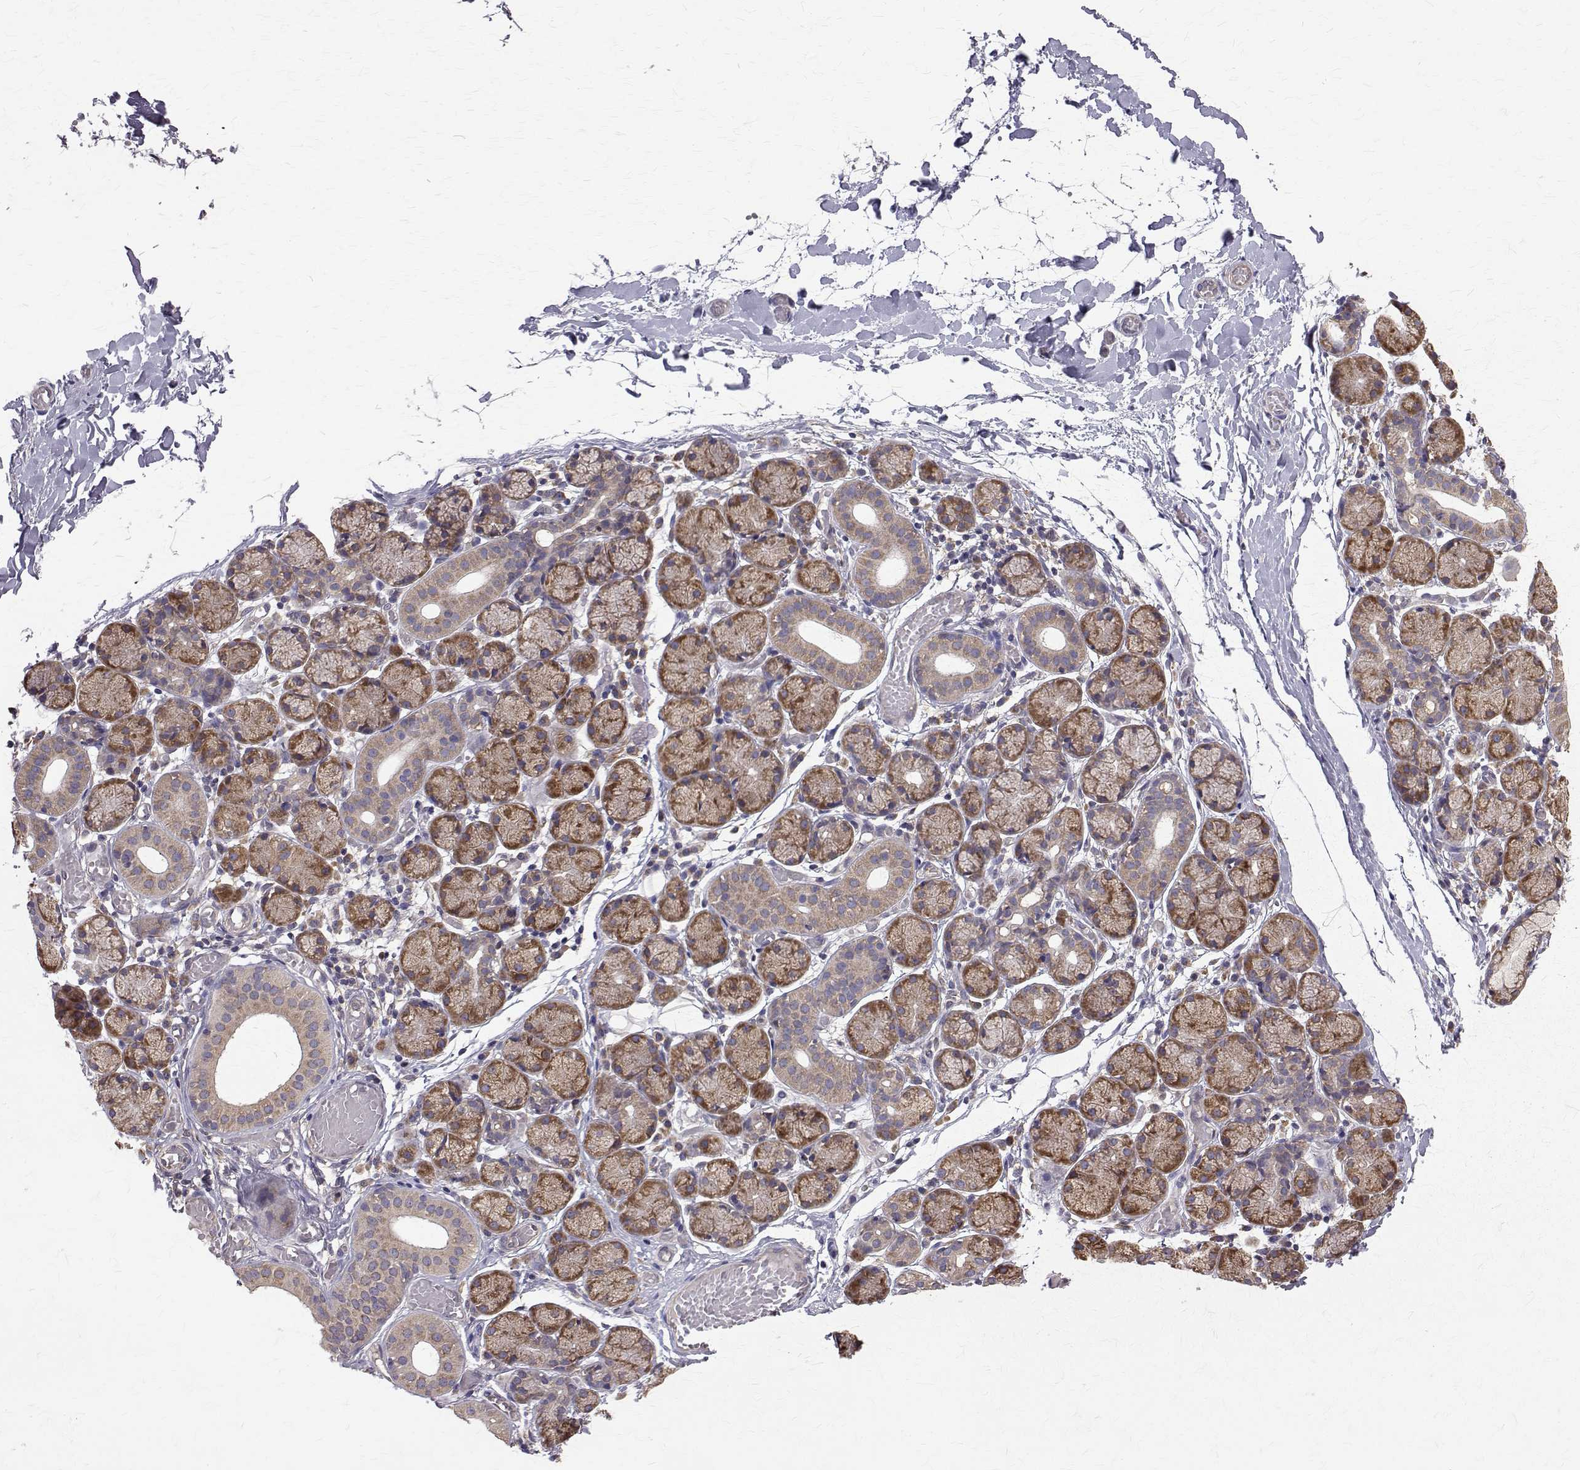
{"staining": {"intensity": "moderate", "quantity": "25%-75%", "location": "cytoplasmic/membranous"}, "tissue": "salivary gland", "cell_type": "Glandular cells", "image_type": "normal", "snomed": [{"axis": "morphology", "description": "Normal tissue, NOS"}, {"axis": "topography", "description": "Salivary gland"}], "caption": "Benign salivary gland reveals moderate cytoplasmic/membranous staining in approximately 25%-75% of glandular cells, visualized by immunohistochemistry. Using DAB (3,3'-diaminobenzidine) (brown) and hematoxylin (blue) stains, captured at high magnification using brightfield microscopy.", "gene": "FARSB", "patient": {"sex": "female", "age": 24}}